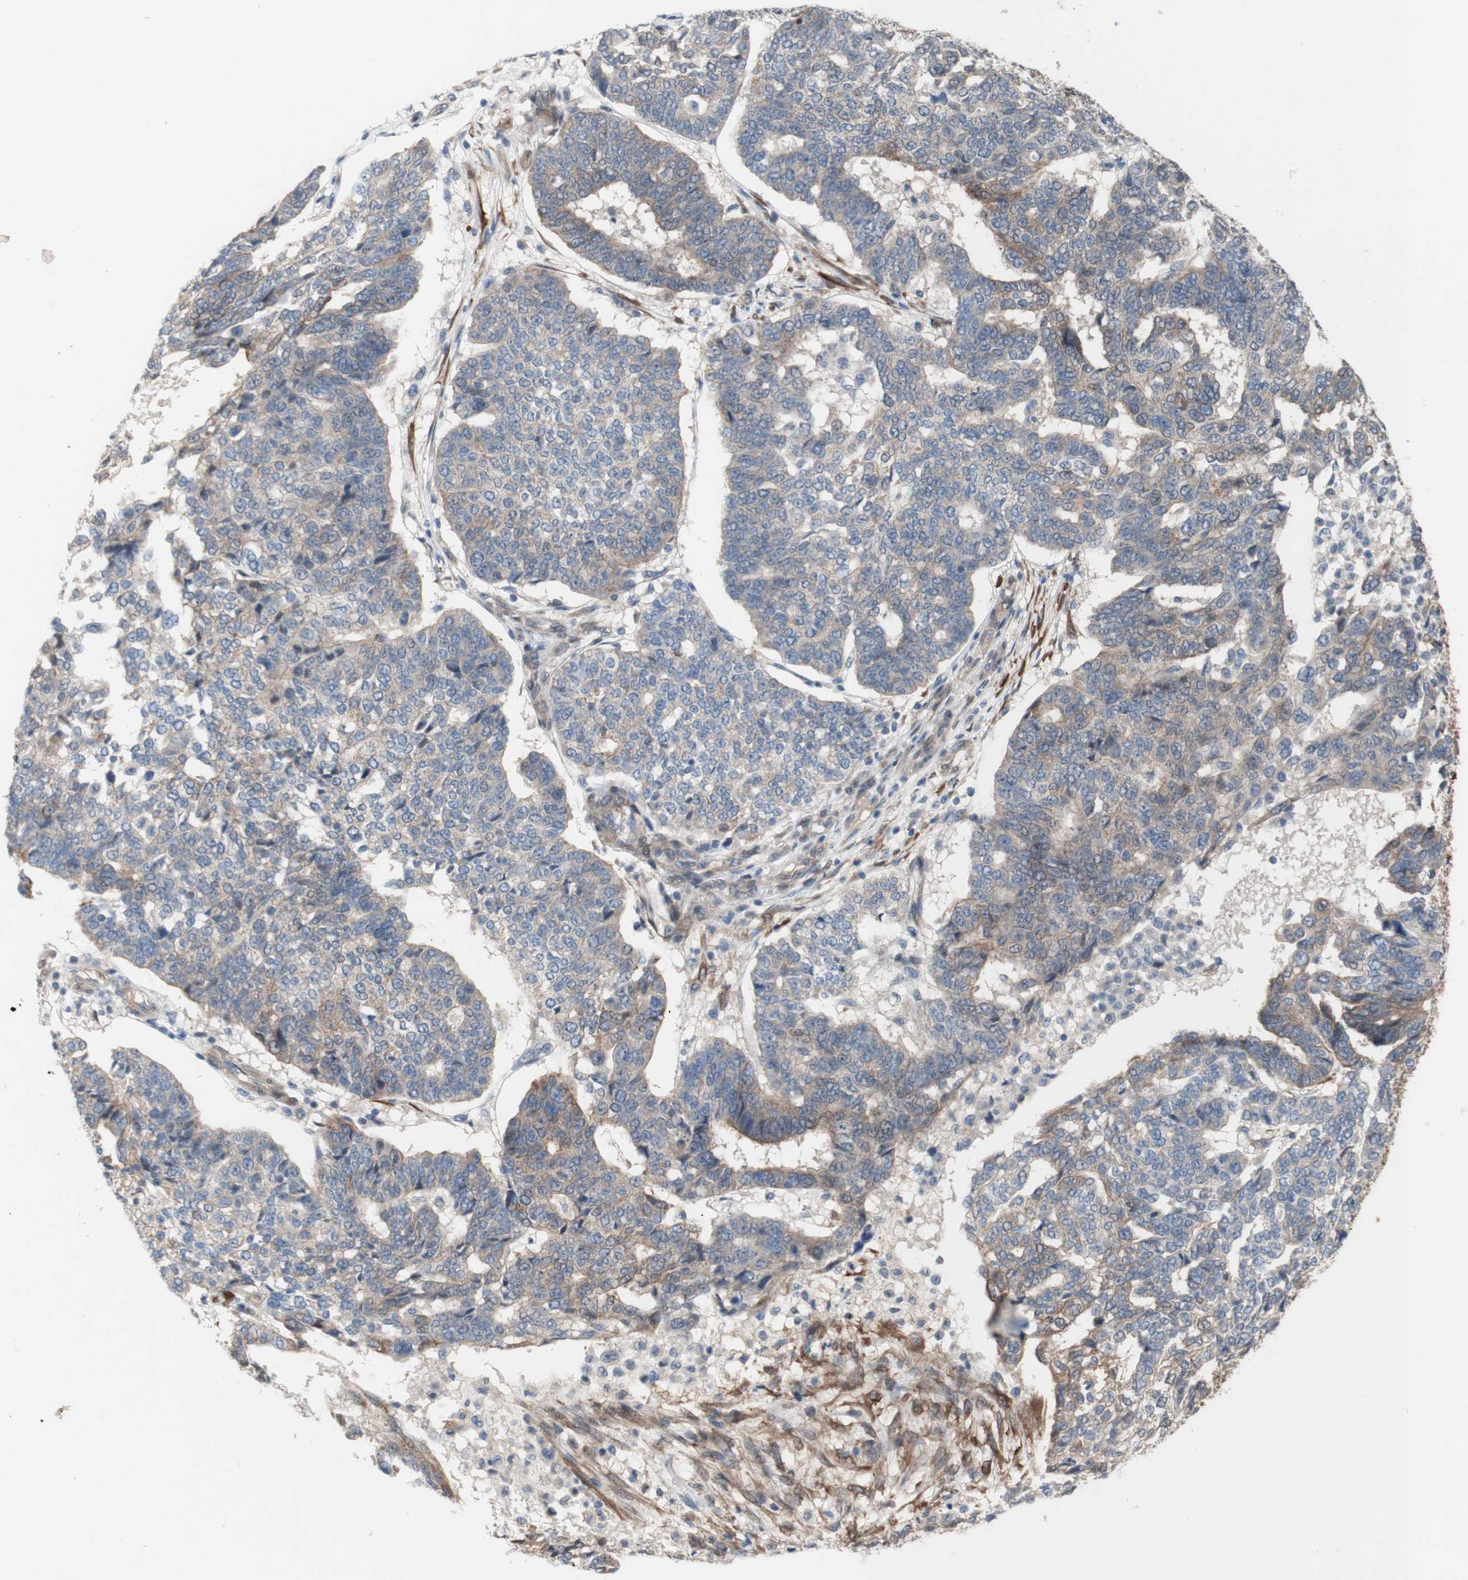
{"staining": {"intensity": "weak", "quantity": ">75%", "location": "cytoplasmic/membranous"}, "tissue": "ovarian cancer", "cell_type": "Tumor cells", "image_type": "cancer", "snomed": [{"axis": "morphology", "description": "Cystadenocarcinoma, serous, NOS"}, {"axis": "topography", "description": "Ovary"}], "caption": "Protein expression analysis of human ovarian cancer reveals weak cytoplasmic/membranous expression in approximately >75% of tumor cells.", "gene": "CNN3", "patient": {"sex": "female", "age": 59}}